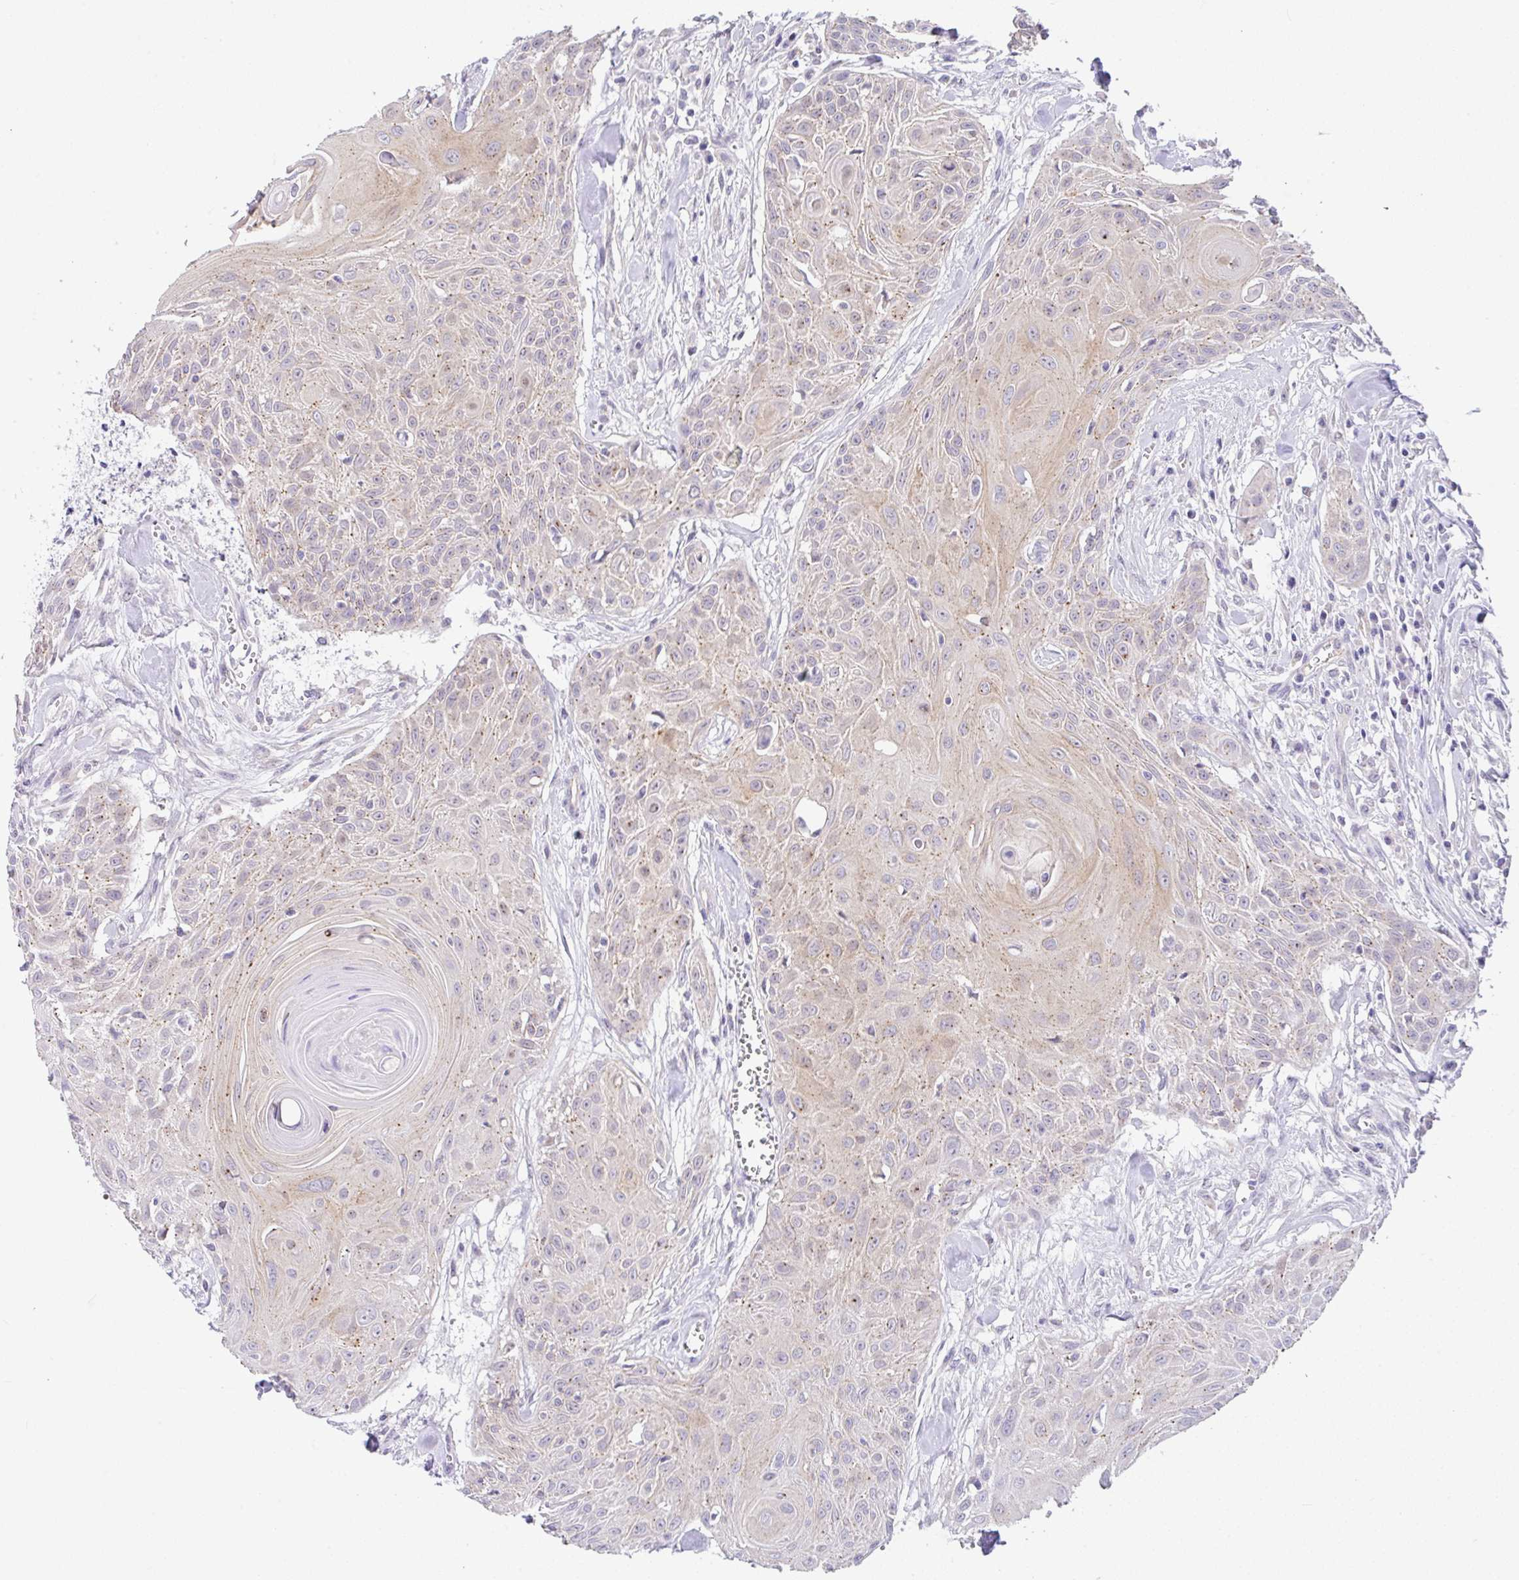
{"staining": {"intensity": "weak", "quantity": "<25%", "location": "cytoplasmic/membranous"}, "tissue": "head and neck cancer", "cell_type": "Tumor cells", "image_type": "cancer", "snomed": [{"axis": "morphology", "description": "Squamous cell carcinoma, NOS"}, {"axis": "topography", "description": "Lymph node"}, {"axis": "topography", "description": "Salivary gland"}, {"axis": "topography", "description": "Head-Neck"}], "caption": "This is an immunohistochemistry (IHC) histopathology image of head and neck cancer. There is no expression in tumor cells.", "gene": "CGNL1", "patient": {"sex": "female", "age": 74}}